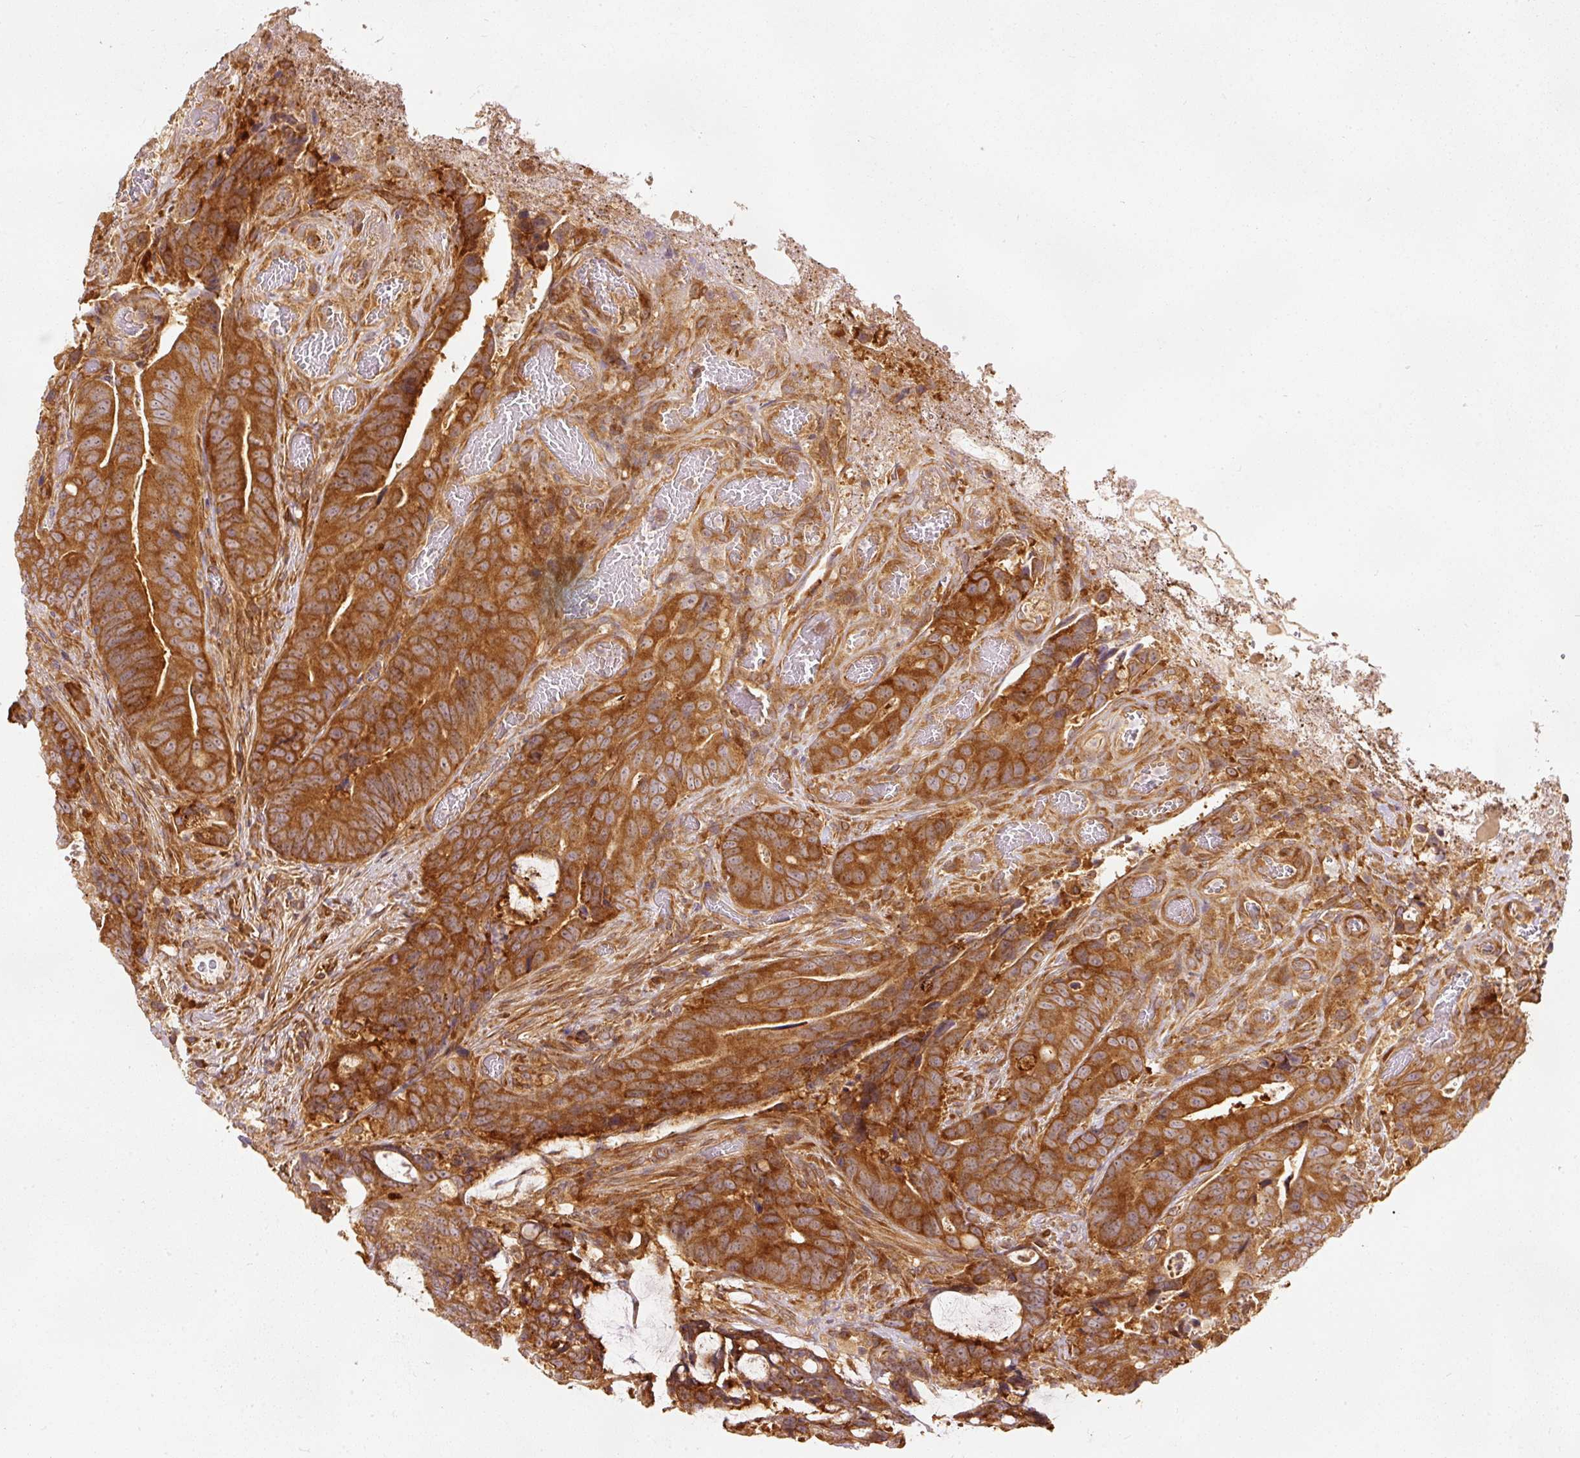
{"staining": {"intensity": "strong", "quantity": ">75%", "location": "cytoplasmic/membranous"}, "tissue": "colorectal cancer", "cell_type": "Tumor cells", "image_type": "cancer", "snomed": [{"axis": "morphology", "description": "Adenocarcinoma, NOS"}, {"axis": "topography", "description": "Colon"}], "caption": "Immunohistochemistry (IHC) of adenocarcinoma (colorectal) shows high levels of strong cytoplasmic/membranous expression in approximately >75% of tumor cells.", "gene": "EIF3B", "patient": {"sex": "female", "age": 82}}